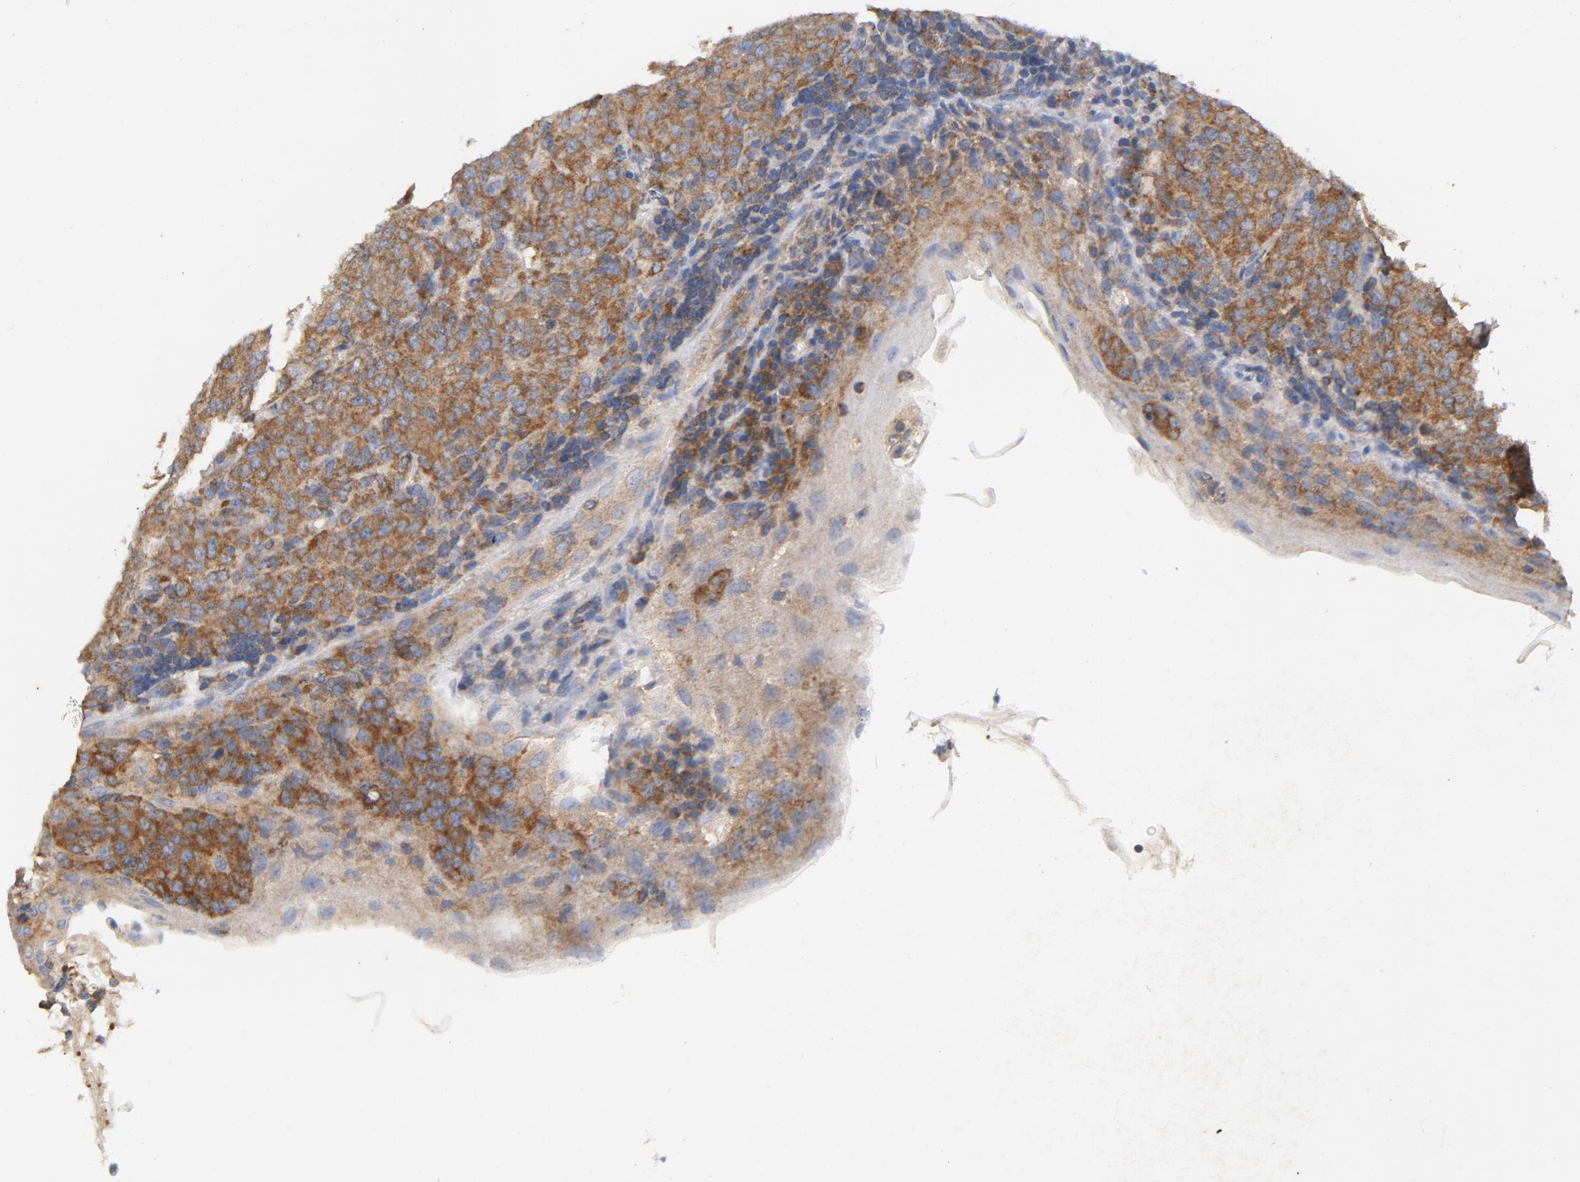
{"staining": {"intensity": "moderate", "quantity": ">75%", "location": "cytoplasmic/membranous"}, "tissue": "lymphoma", "cell_type": "Tumor cells", "image_type": "cancer", "snomed": [{"axis": "morphology", "description": "Malignant lymphoma, non-Hodgkin's type, High grade"}, {"axis": "topography", "description": "Tonsil"}], "caption": "There is medium levels of moderate cytoplasmic/membranous staining in tumor cells of high-grade malignant lymphoma, non-Hodgkin's type, as demonstrated by immunohistochemical staining (brown color).", "gene": "DDX6", "patient": {"sex": "female", "age": 36}}